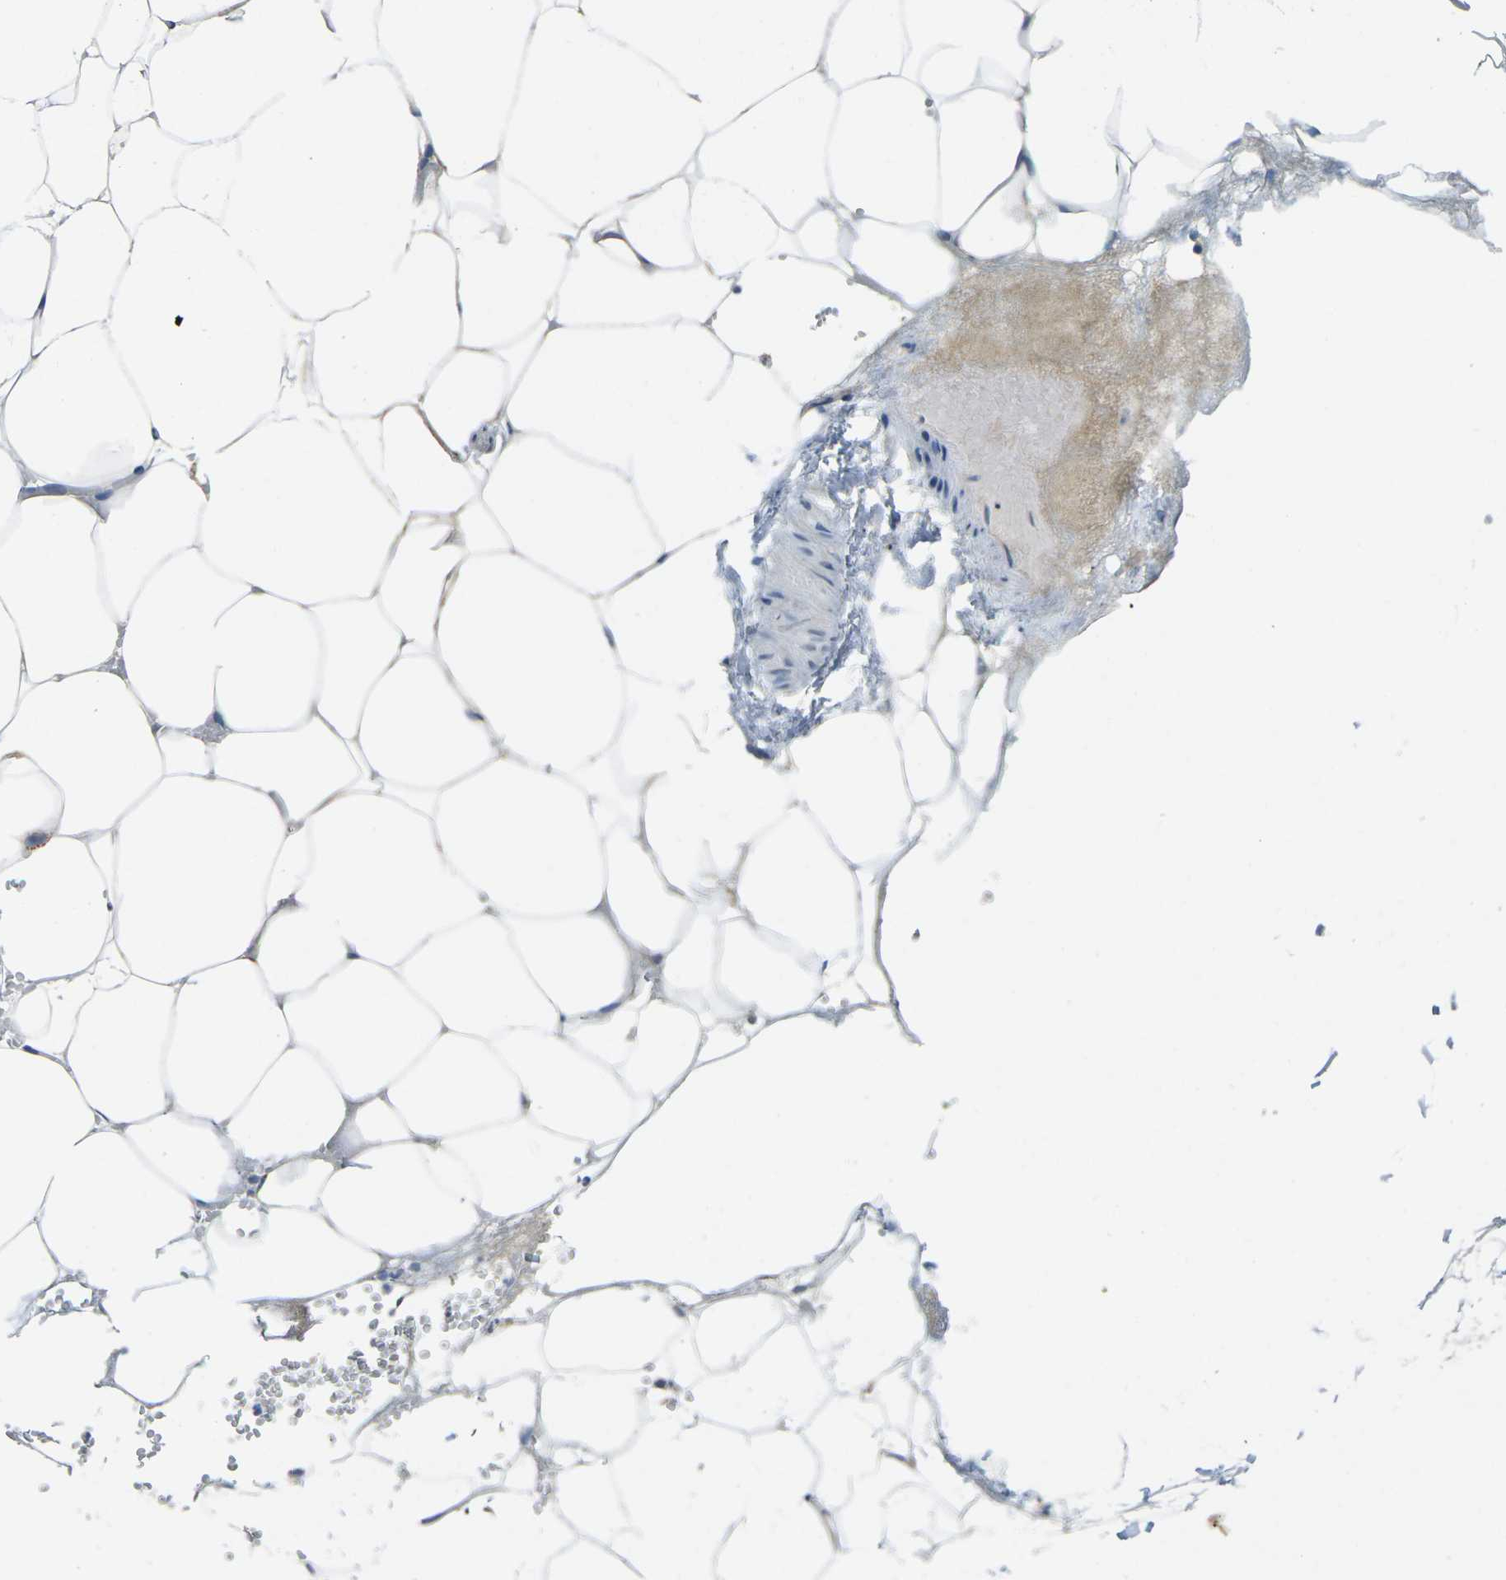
{"staining": {"intensity": "negative", "quantity": "none", "location": "none"}, "tissue": "adipose tissue", "cell_type": "Adipocytes", "image_type": "normal", "snomed": [{"axis": "morphology", "description": "Normal tissue, NOS"}, {"axis": "topography", "description": "Breast"}, {"axis": "topography", "description": "Adipose tissue"}], "caption": "Benign adipose tissue was stained to show a protein in brown. There is no significant staining in adipocytes.", "gene": "RHBDD1", "patient": {"sex": "female", "age": 25}}